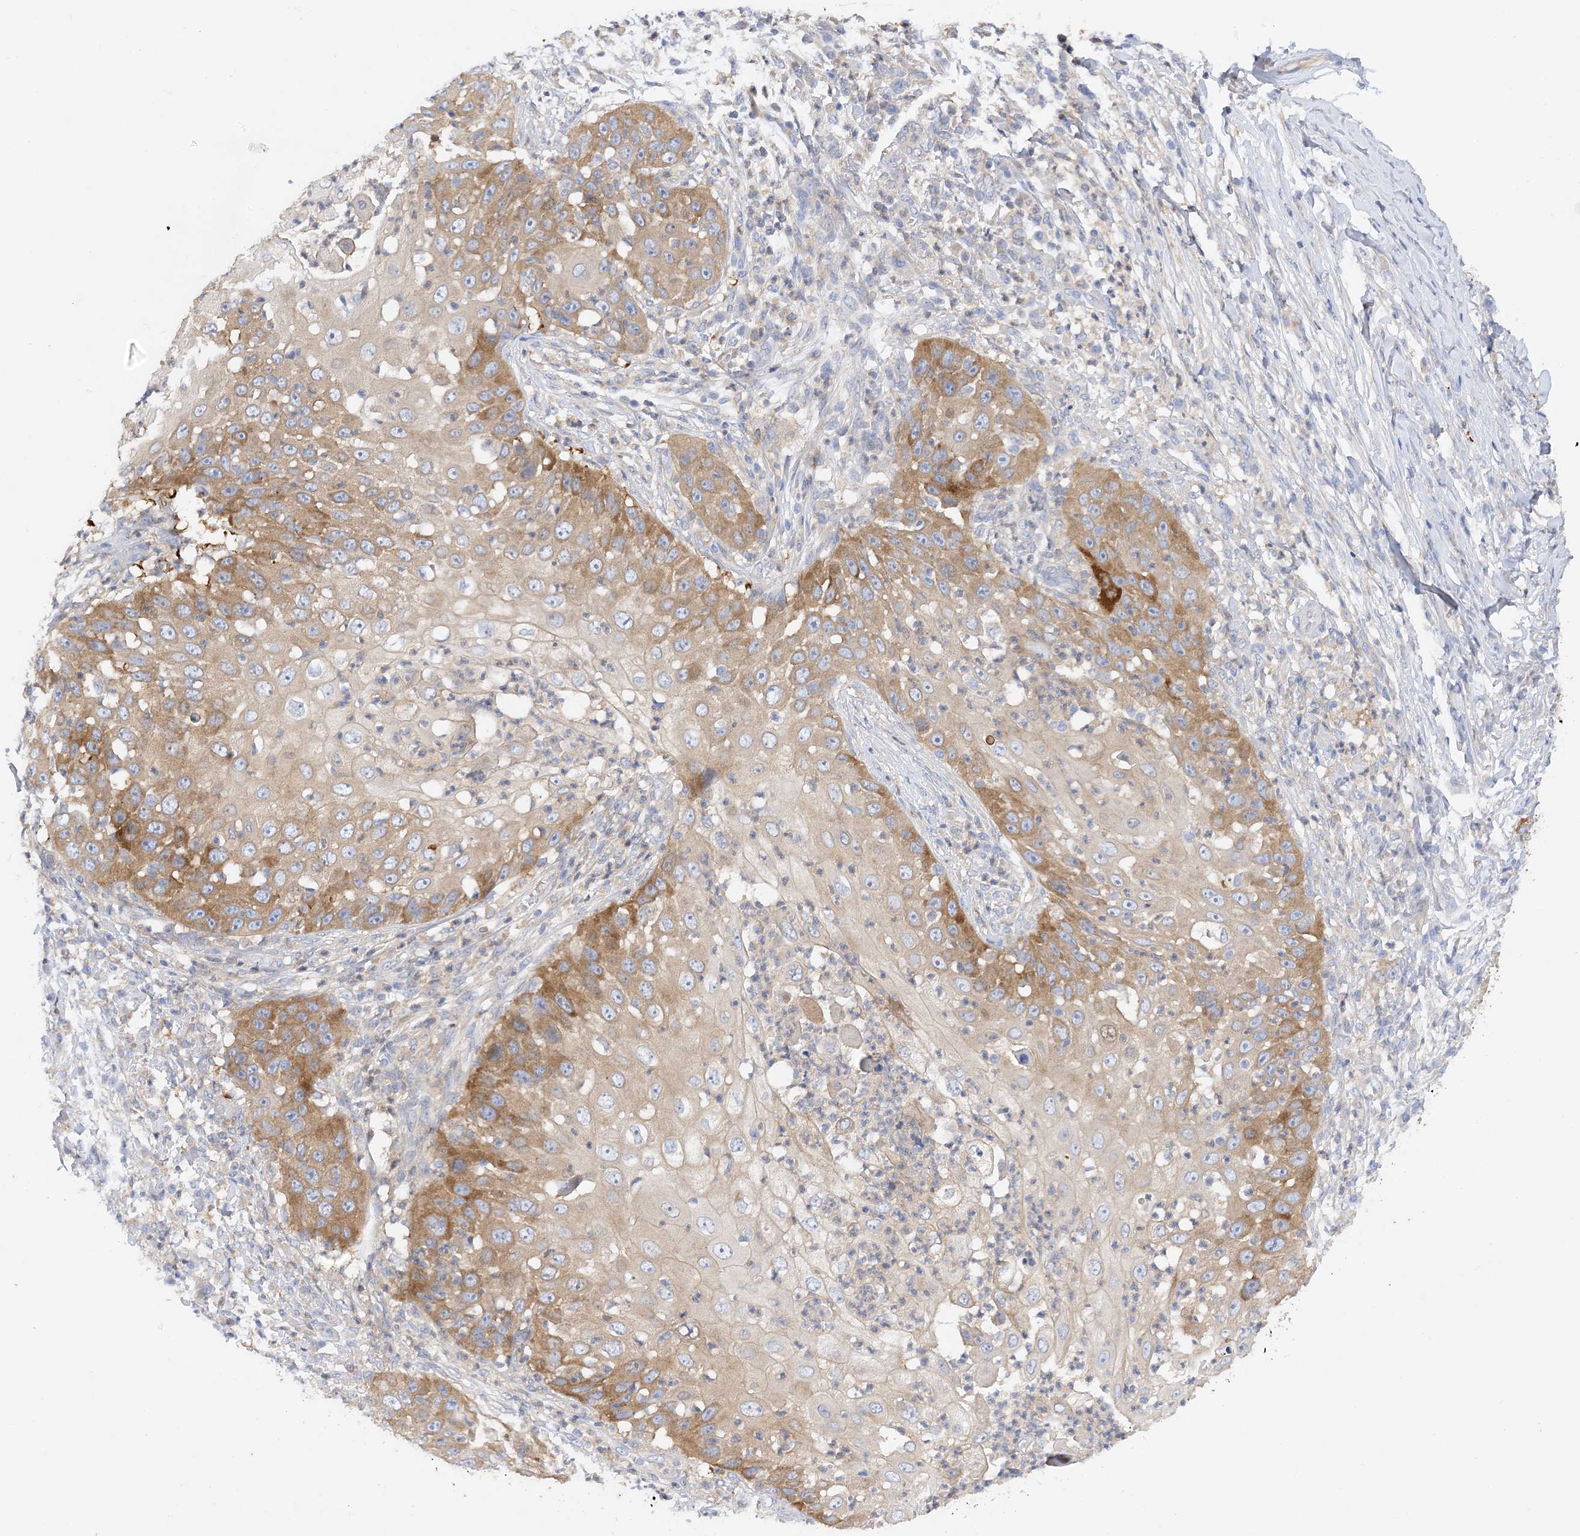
{"staining": {"intensity": "moderate", "quantity": "25%-75%", "location": "cytoplasmic/membranous"}, "tissue": "skin cancer", "cell_type": "Tumor cells", "image_type": "cancer", "snomed": [{"axis": "morphology", "description": "Squamous cell carcinoma, NOS"}, {"axis": "topography", "description": "Skin"}], "caption": "The image reveals immunohistochemical staining of skin squamous cell carcinoma. There is moderate cytoplasmic/membranous positivity is present in approximately 25%-75% of tumor cells.", "gene": "ARV1", "patient": {"sex": "female", "age": 44}}